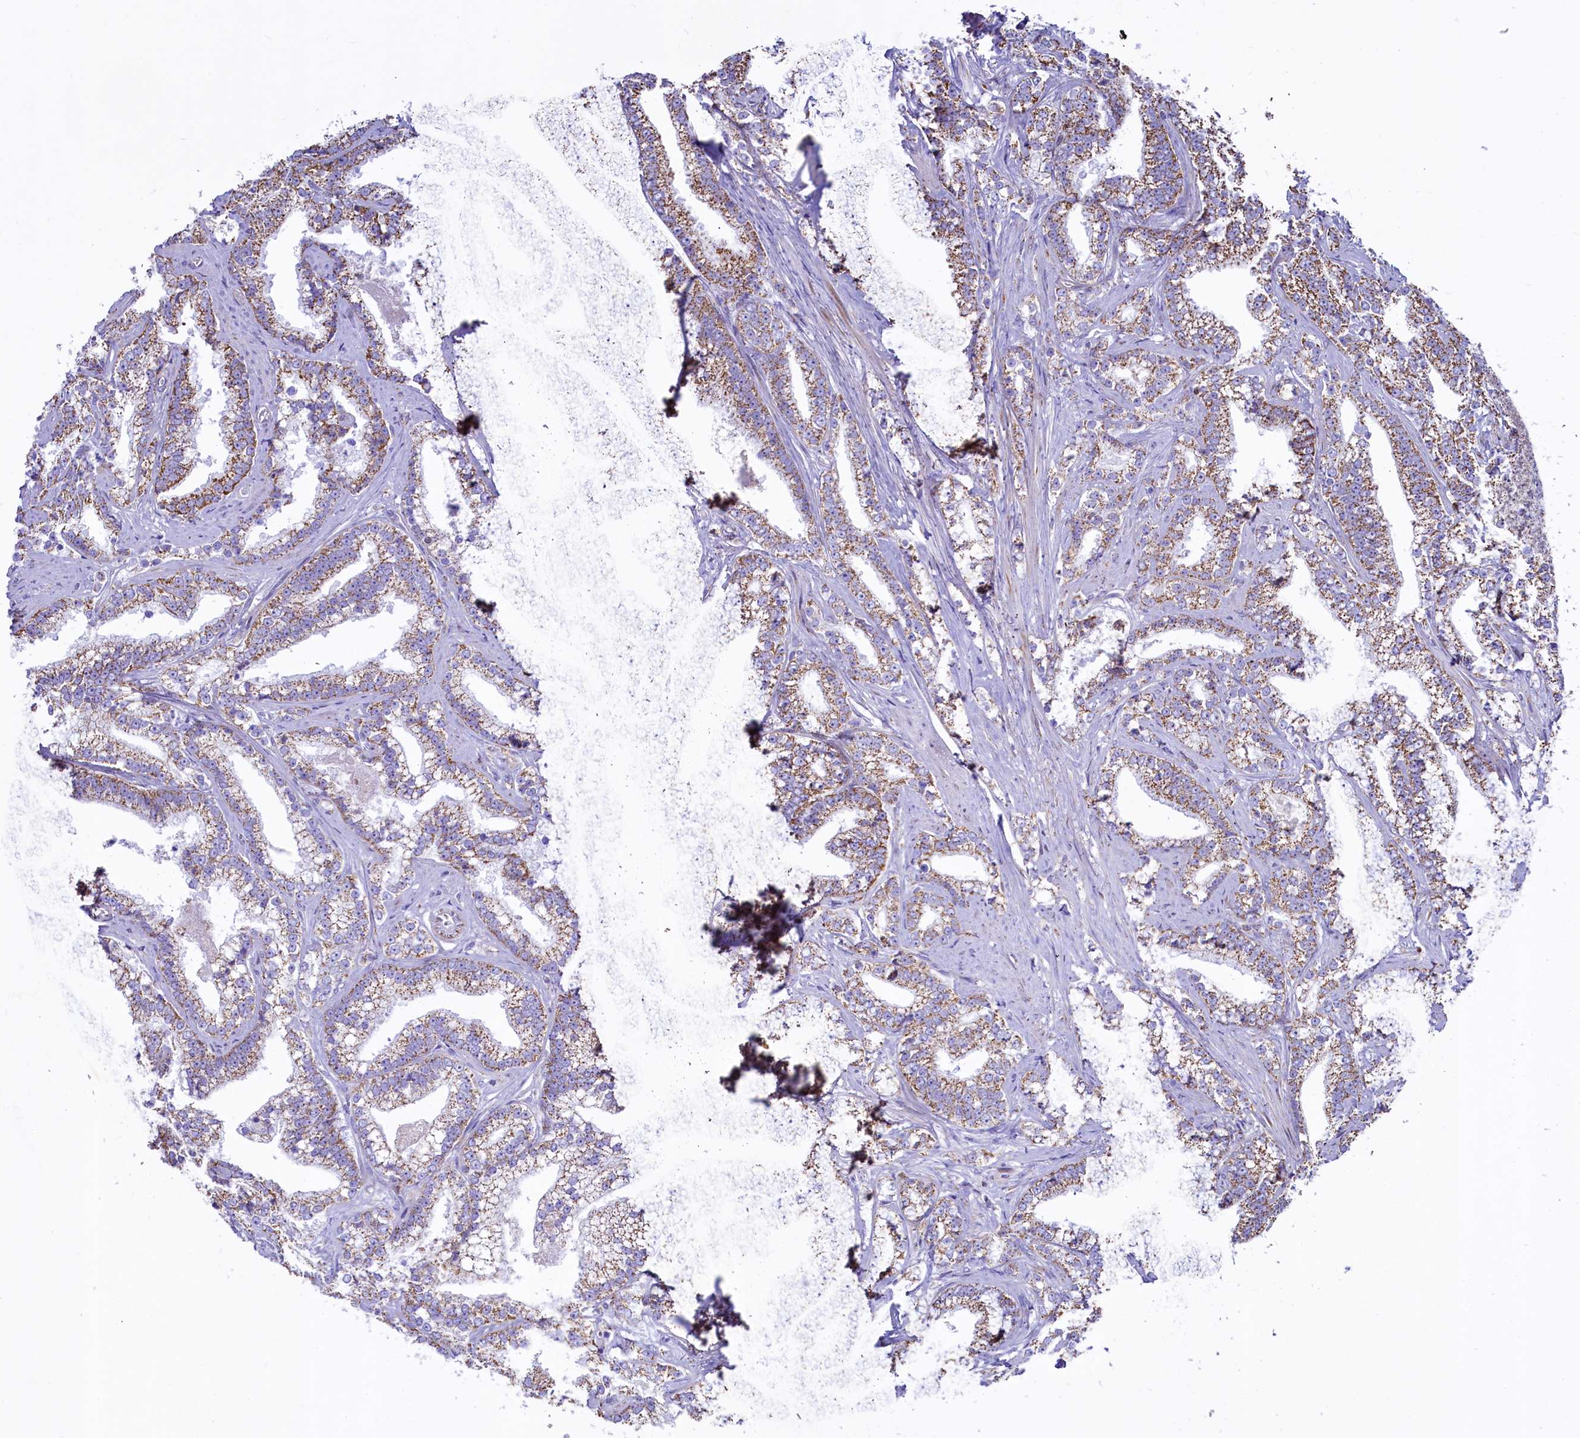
{"staining": {"intensity": "moderate", "quantity": ">75%", "location": "cytoplasmic/membranous"}, "tissue": "prostate cancer", "cell_type": "Tumor cells", "image_type": "cancer", "snomed": [{"axis": "morphology", "description": "Adenocarcinoma, High grade"}, {"axis": "topography", "description": "Prostate and seminal vesicle, NOS"}], "caption": "The histopathology image displays staining of prostate cancer, revealing moderate cytoplasmic/membranous protein expression (brown color) within tumor cells.", "gene": "VWCE", "patient": {"sex": "male", "age": 67}}